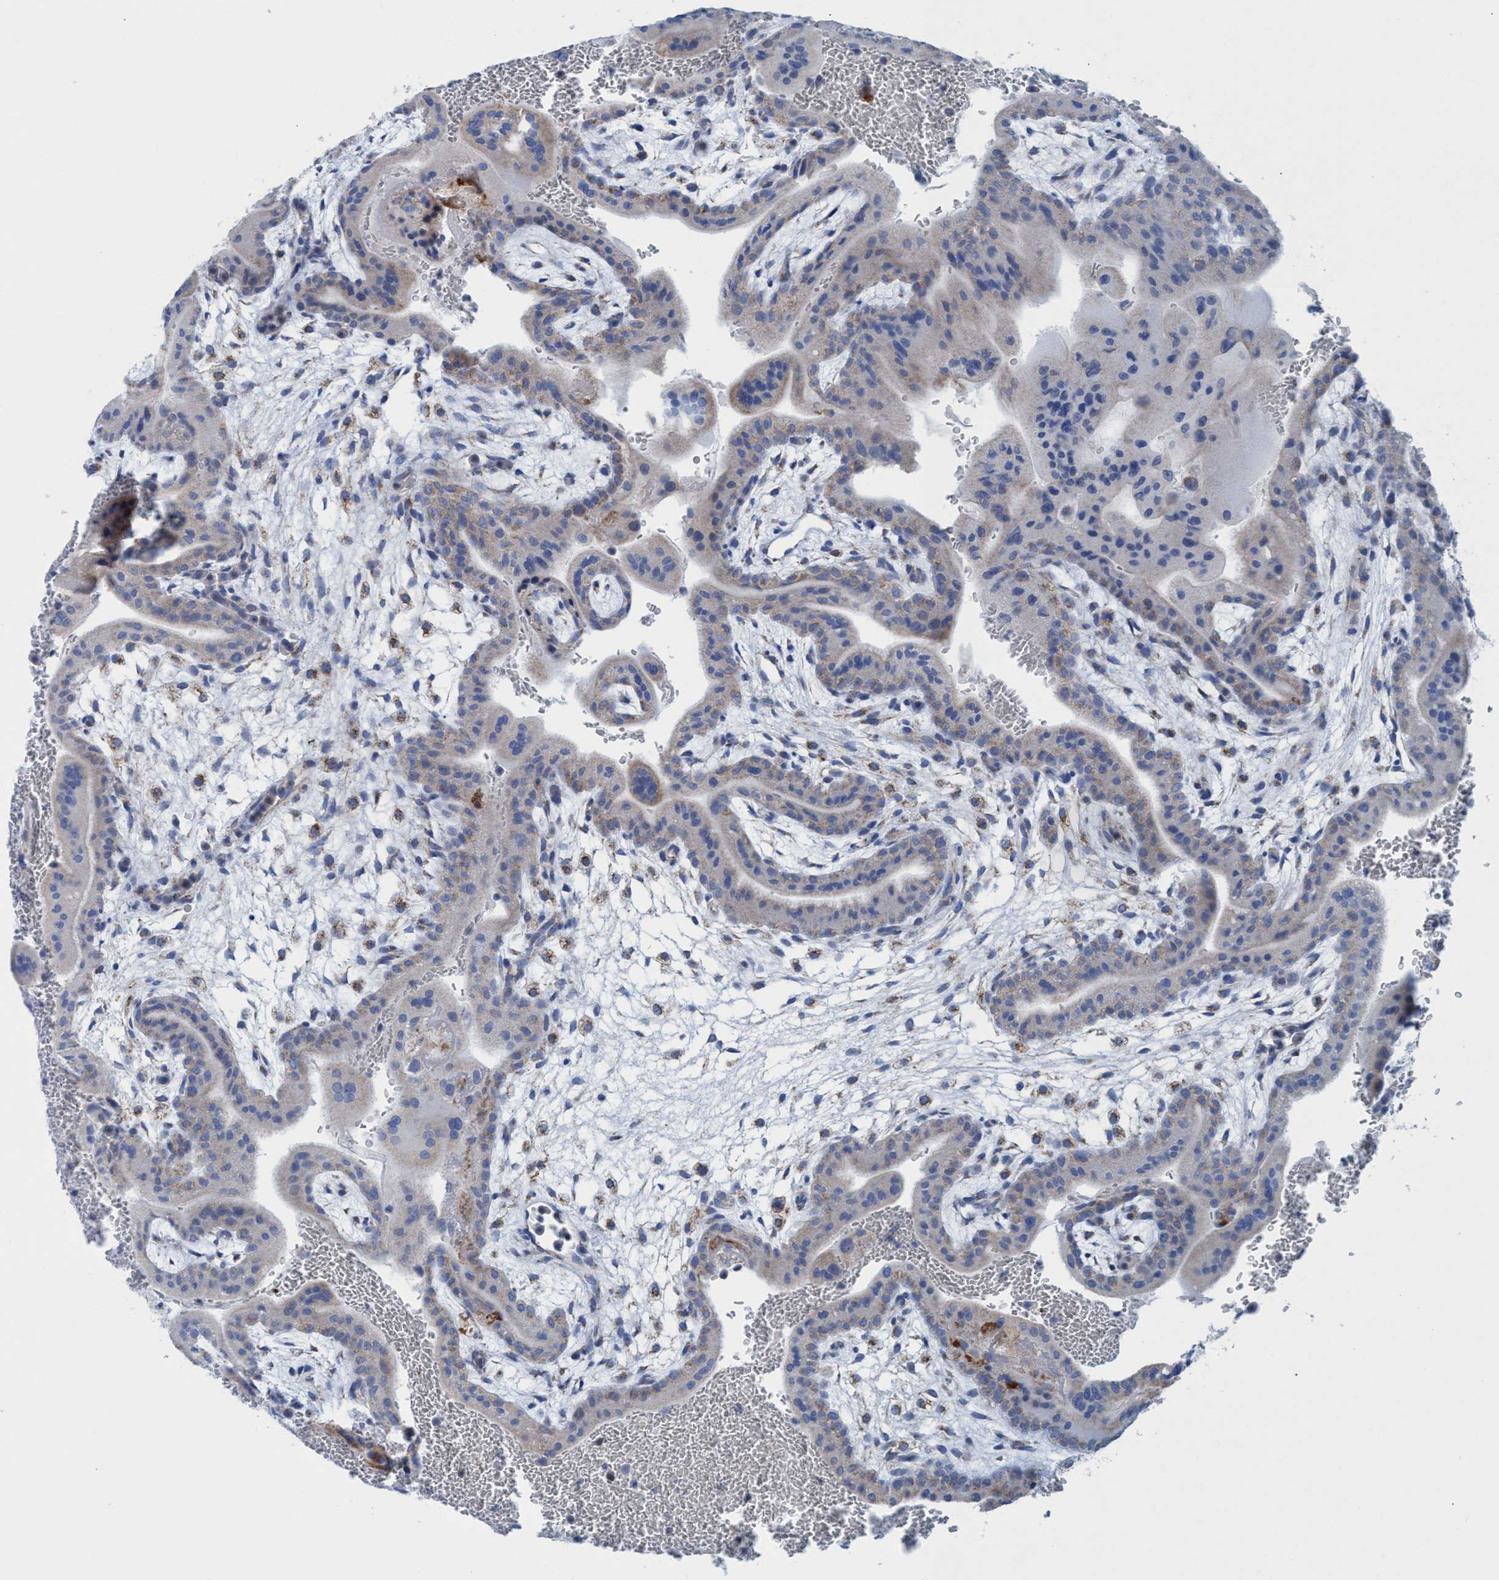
{"staining": {"intensity": "moderate", "quantity": "25%-75%", "location": "cytoplasmic/membranous"}, "tissue": "placenta", "cell_type": "Decidual cells", "image_type": "normal", "snomed": [{"axis": "morphology", "description": "Normal tissue, NOS"}, {"axis": "topography", "description": "Placenta"}], "caption": "Immunohistochemistry micrograph of normal placenta stained for a protein (brown), which exhibits medium levels of moderate cytoplasmic/membranous positivity in about 25%-75% of decidual cells.", "gene": "GGA3", "patient": {"sex": "female", "age": 35}}